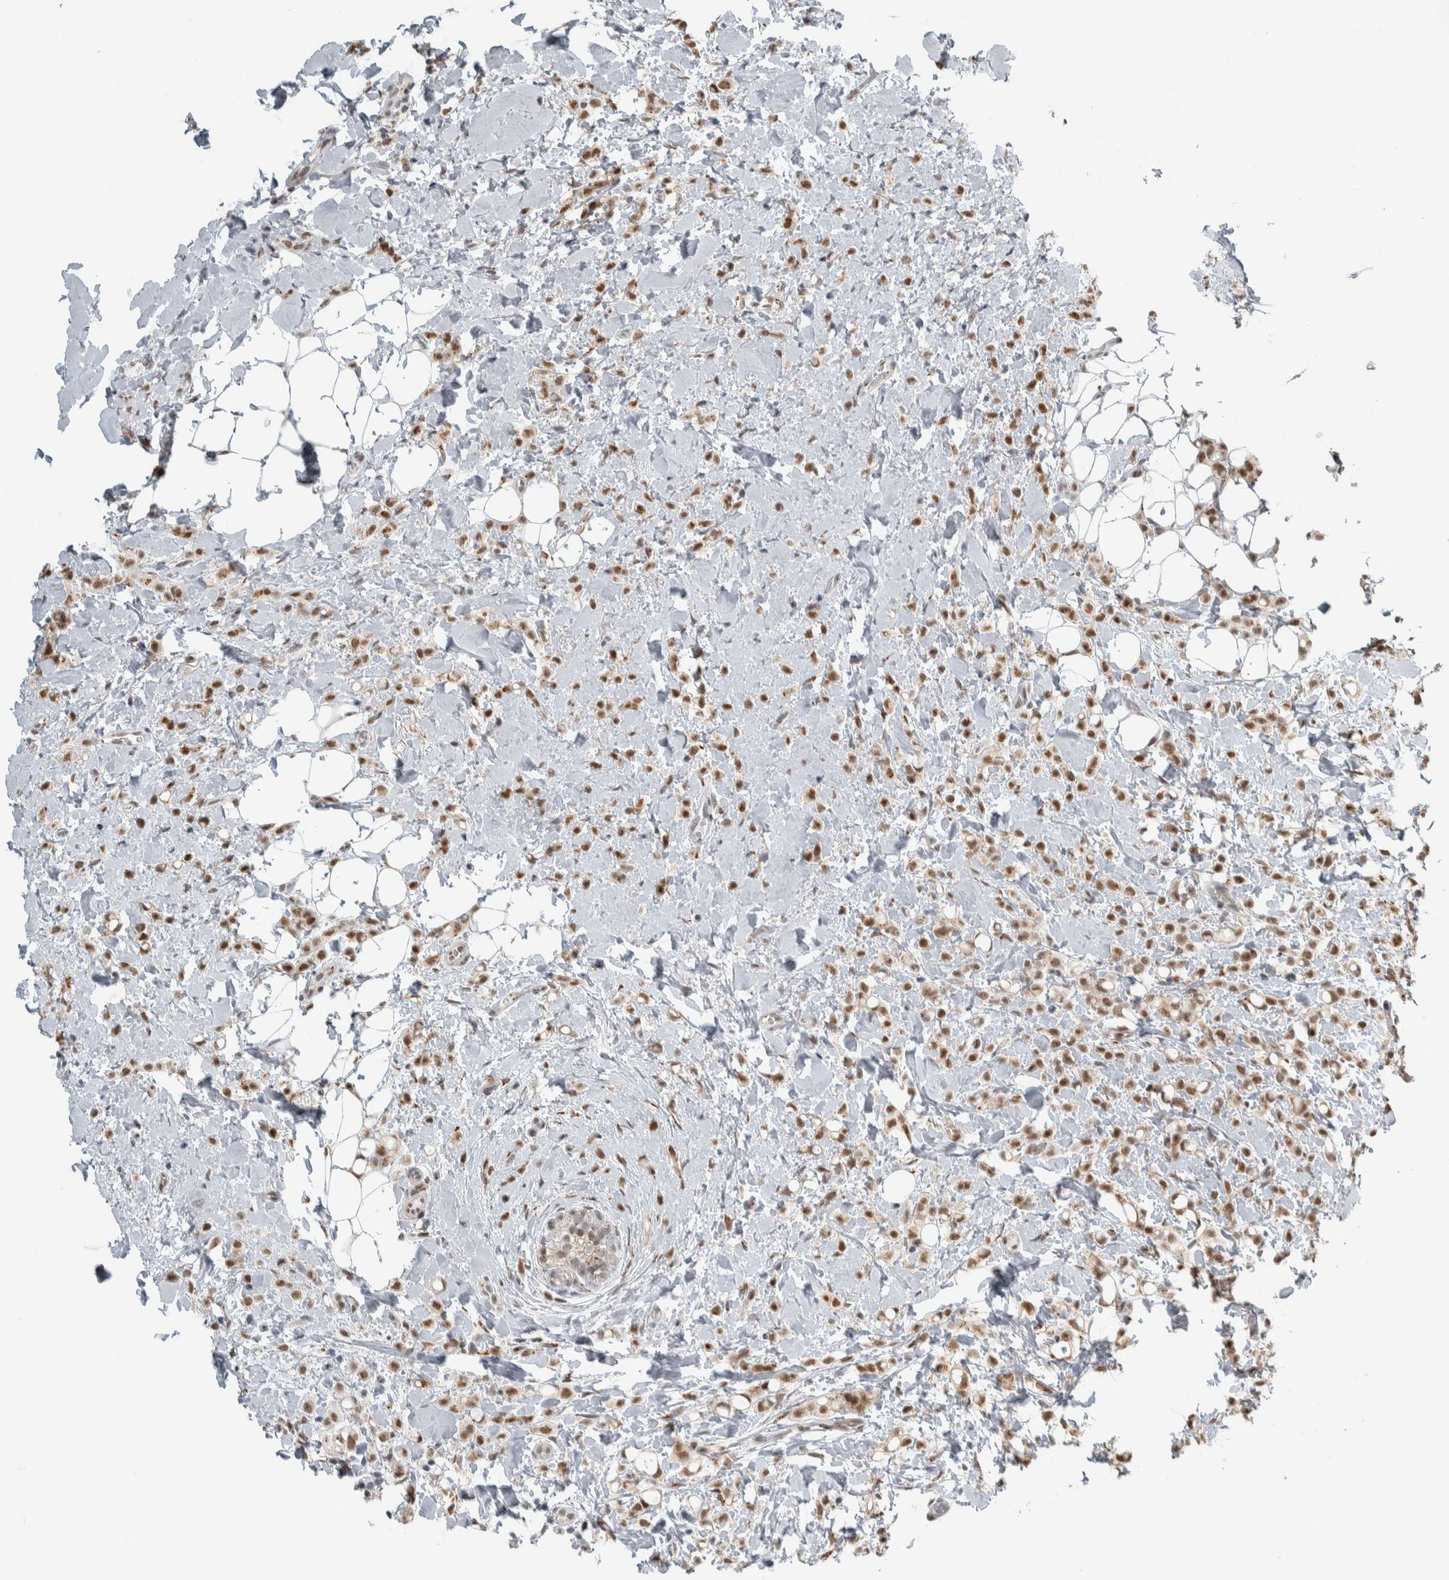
{"staining": {"intensity": "moderate", "quantity": ">75%", "location": "nuclear"}, "tissue": "breast cancer", "cell_type": "Tumor cells", "image_type": "cancer", "snomed": [{"axis": "morphology", "description": "Normal tissue, NOS"}, {"axis": "morphology", "description": "Lobular carcinoma"}, {"axis": "topography", "description": "Breast"}], "caption": "Human lobular carcinoma (breast) stained with a brown dye demonstrates moderate nuclear positive positivity in approximately >75% of tumor cells.", "gene": "ZMYND8", "patient": {"sex": "female", "age": 50}}